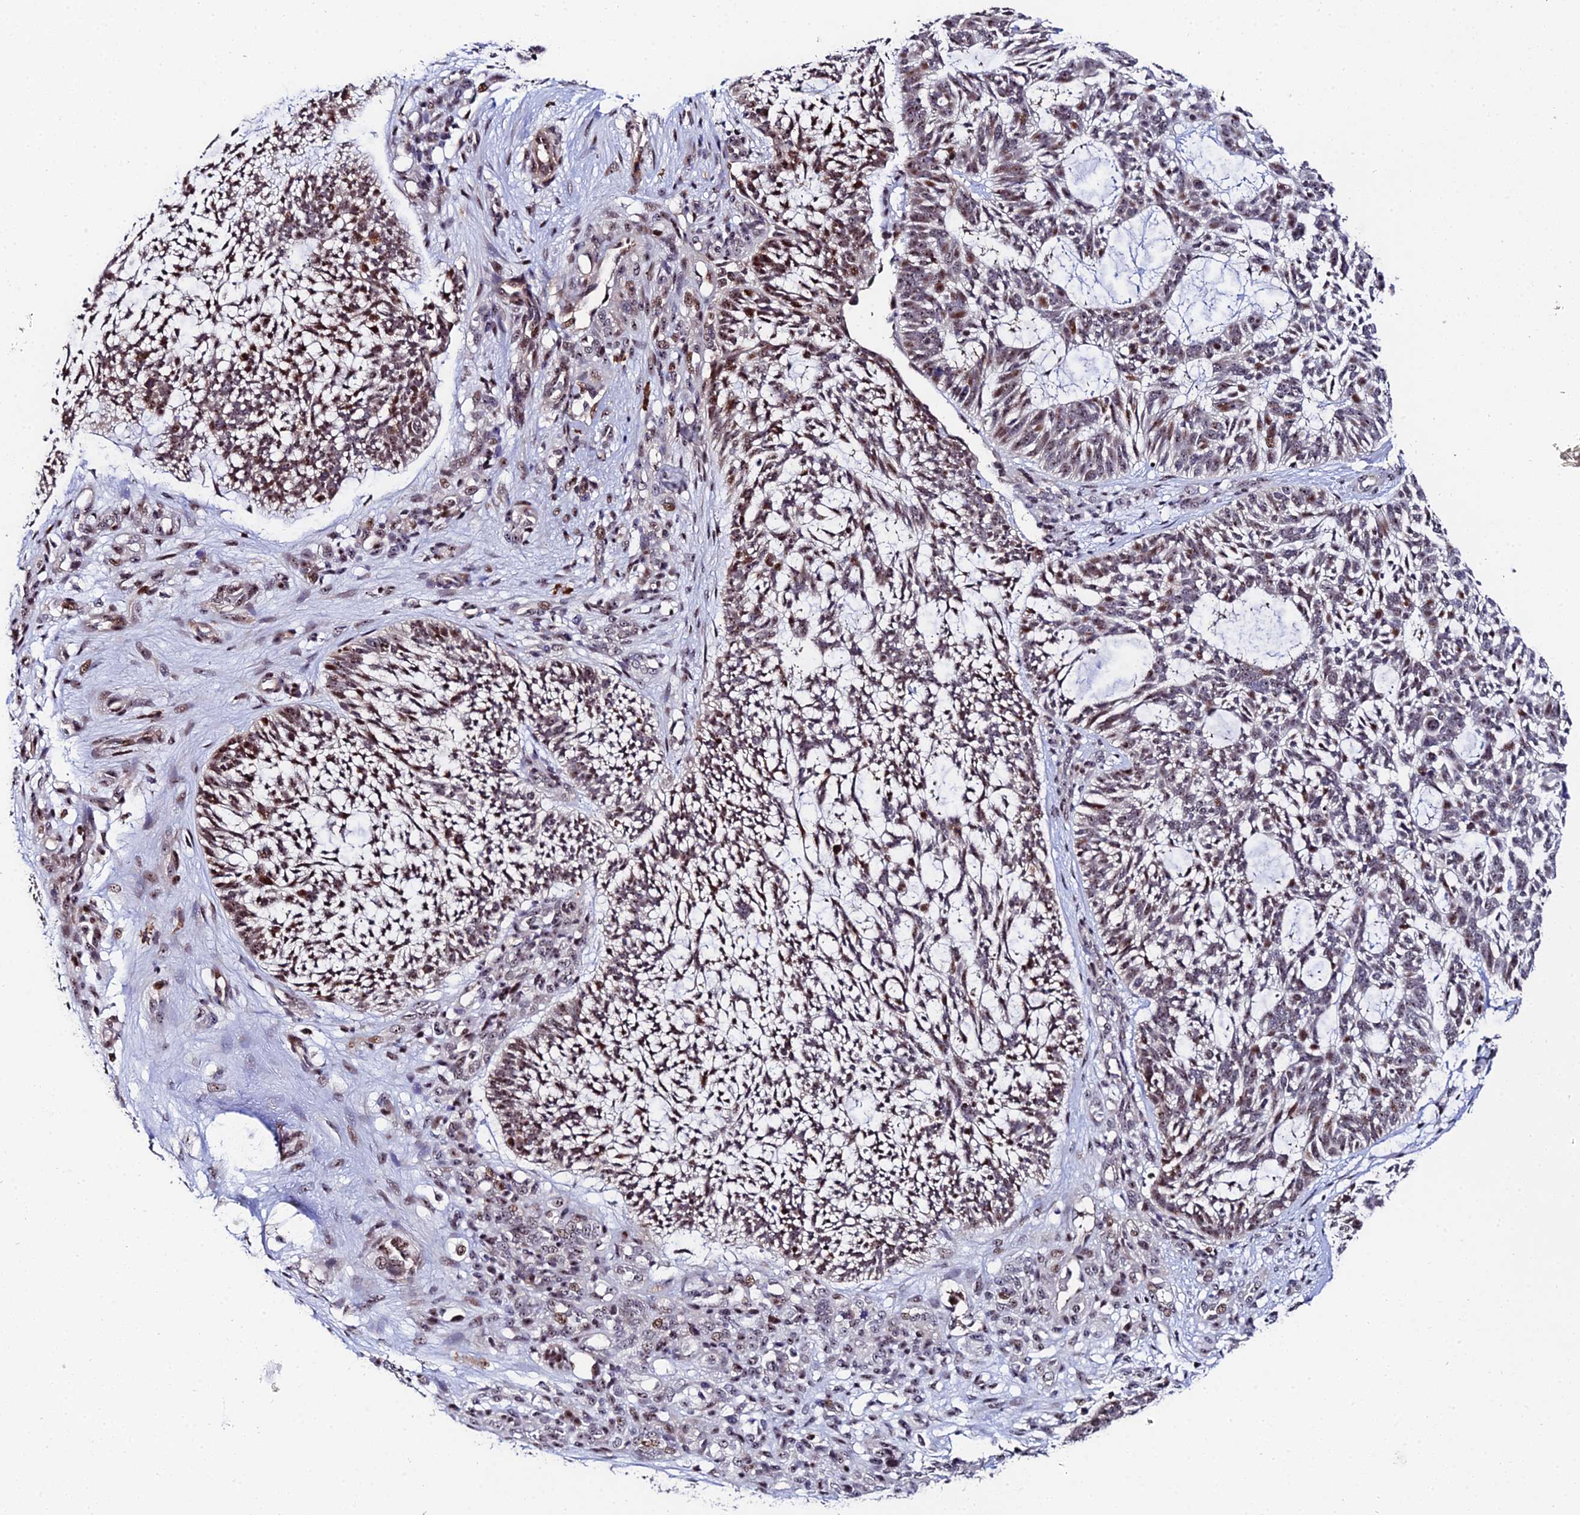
{"staining": {"intensity": "moderate", "quantity": ">75%", "location": "nuclear"}, "tissue": "skin cancer", "cell_type": "Tumor cells", "image_type": "cancer", "snomed": [{"axis": "morphology", "description": "Basal cell carcinoma"}, {"axis": "topography", "description": "Skin"}], "caption": "A medium amount of moderate nuclear staining is present in about >75% of tumor cells in skin cancer tissue. (DAB = brown stain, brightfield microscopy at high magnification).", "gene": "TIFA", "patient": {"sex": "male", "age": 88}}